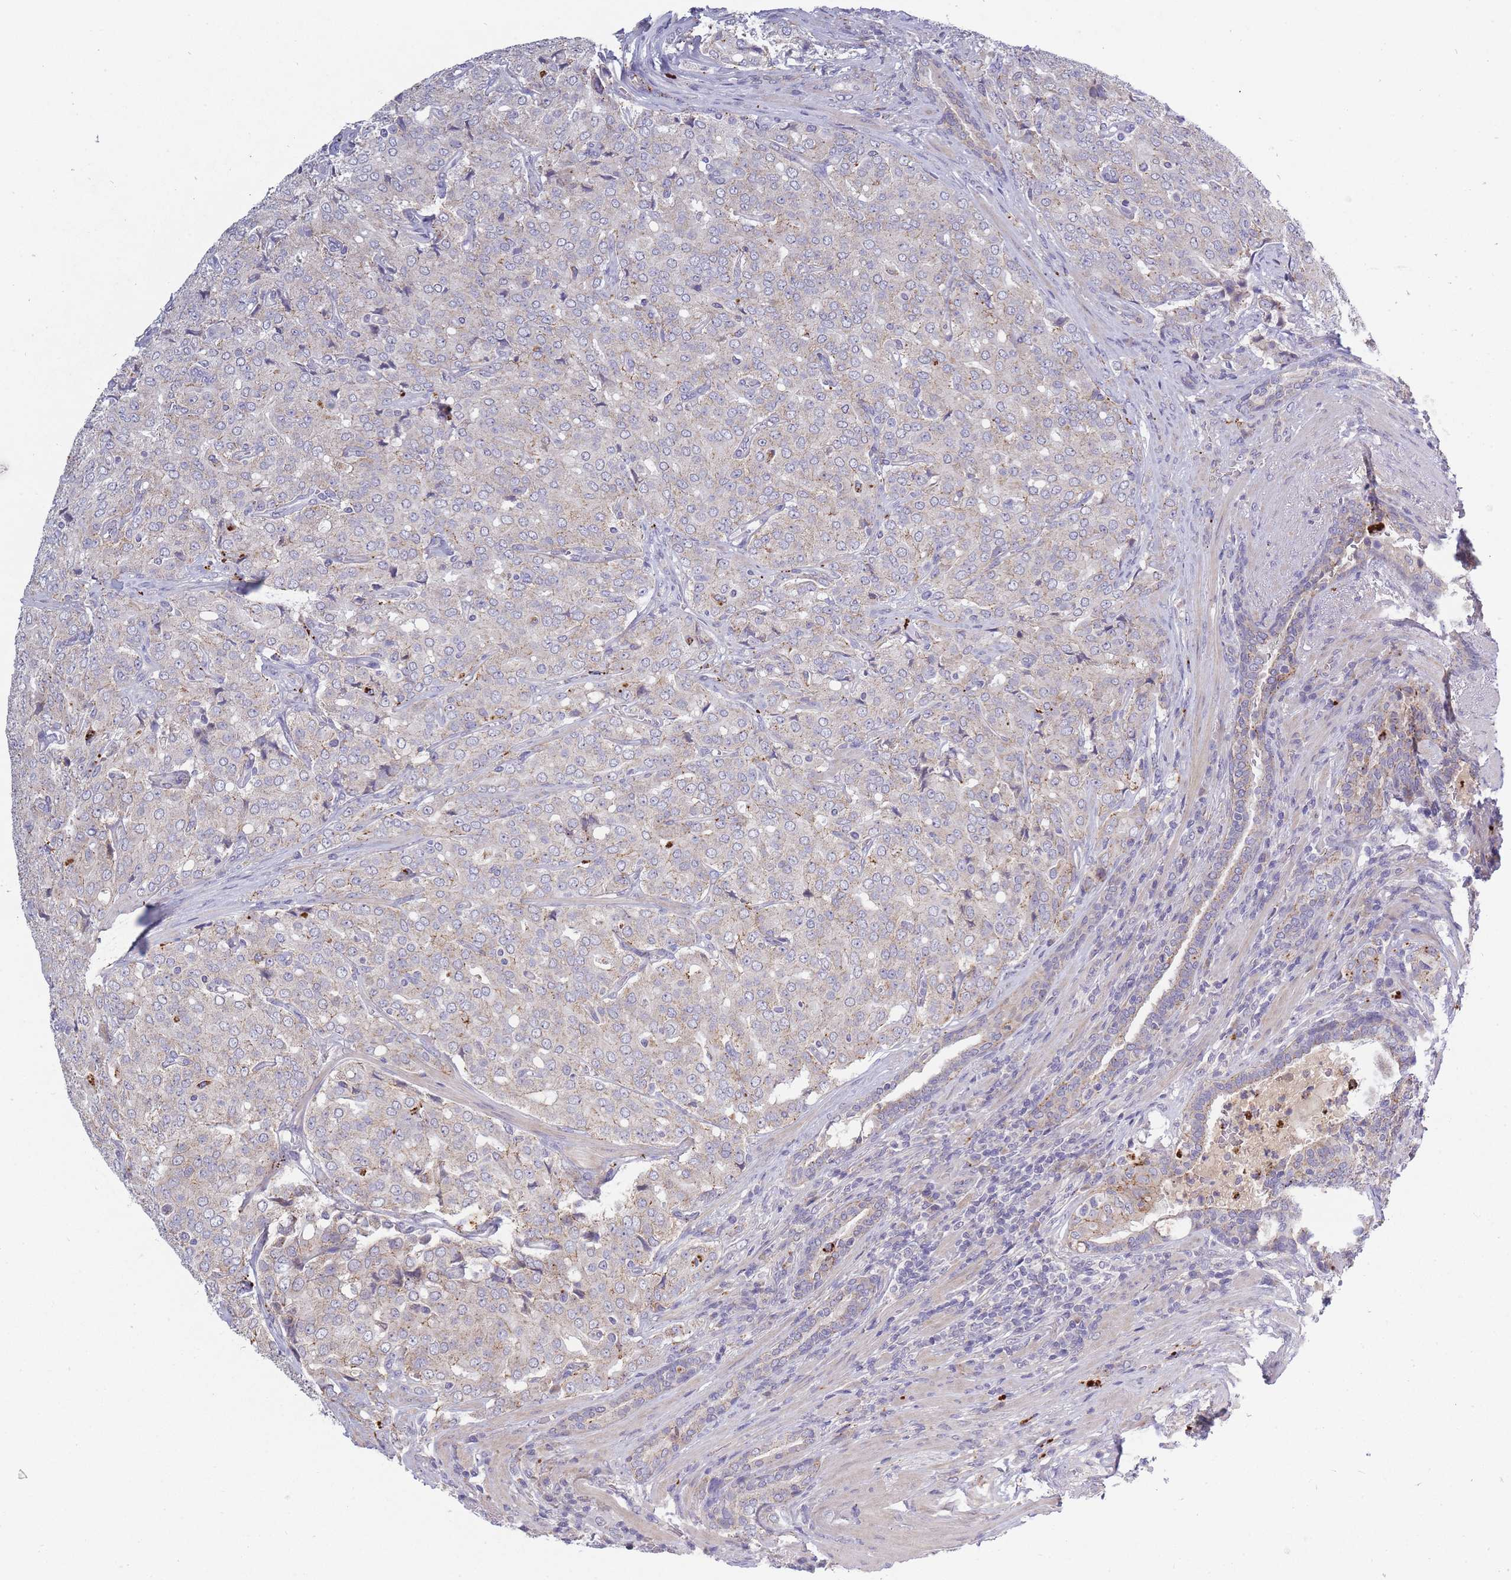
{"staining": {"intensity": "weak", "quantity": "<25%", "location": "cytoplasmic/membranous"}, "tissue": "prostate cancer", "cell_type": "Tumor cells", "image_type": "cancer", "snomed": [{"axis": "morphology", "description": "Adenocarcinoma, High grade"}, {"axis": "topography", "description": "Prostate"}], "caption": "Immunohistochemical staining of human adenocarcinoma (high-grade) (prostate) shows no significant staining in tumor cells.", "gene": "TRIM61", "patient": {"sex": "male", "age": 68}}